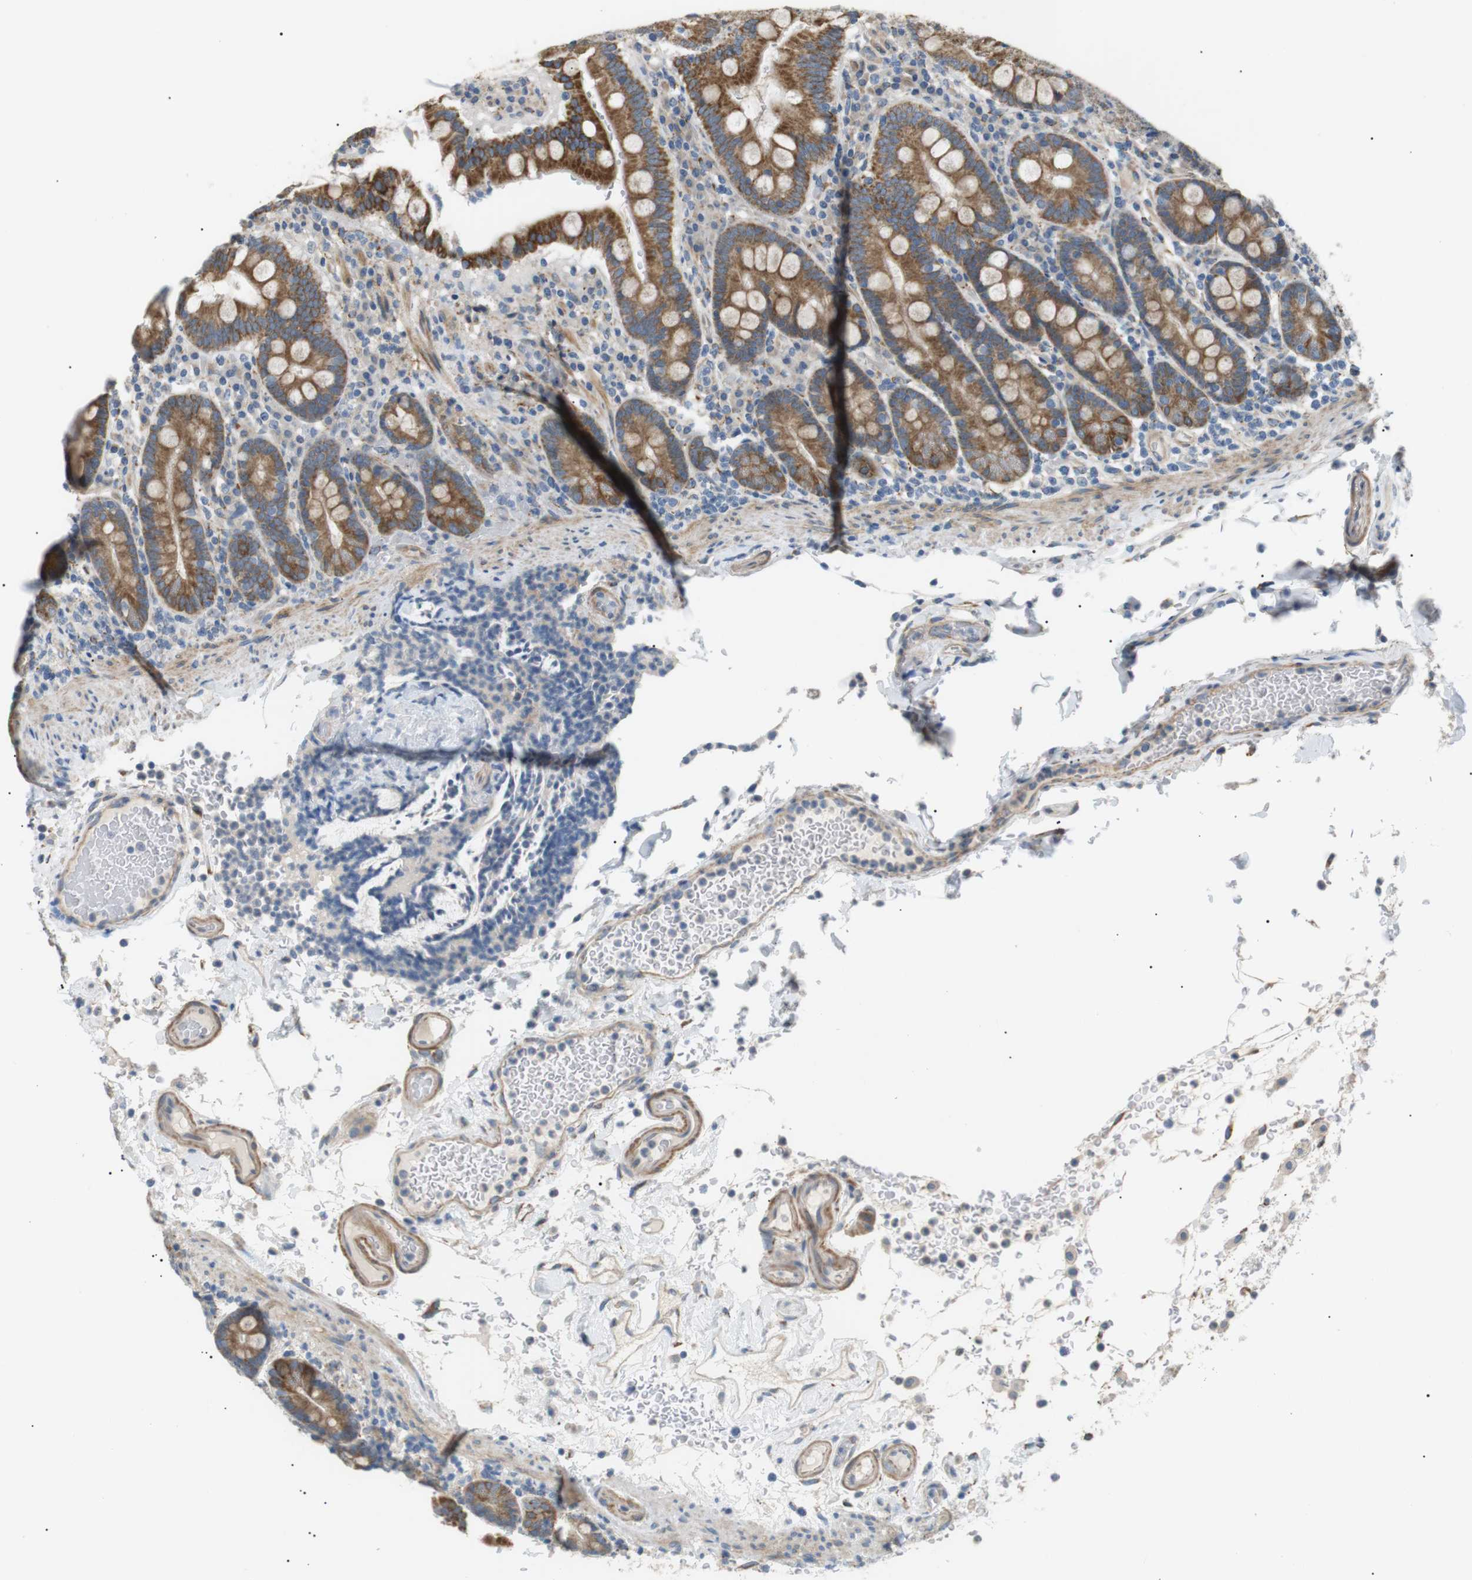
{"staining": {"intensity": "moderate", "quantity": ">75%", "location": "cytoplasmic/membranous"}, "tissue": "duodenum", "cell_type": "Glandular cells", "image_type": "normal", "snomed": [{"axis": "morphology", "description": "Normal tissue, NOS"}, {"axis": "topography", "description": "Small intestine, NOS"}], "caption": "A medium amount of moderate cytoplasmic/membranous expression is identified in approximately >75% of glandular cells in normal duodenum.", "gene": "MTARC2", "patient": {"sex": "female", "age": 71}}